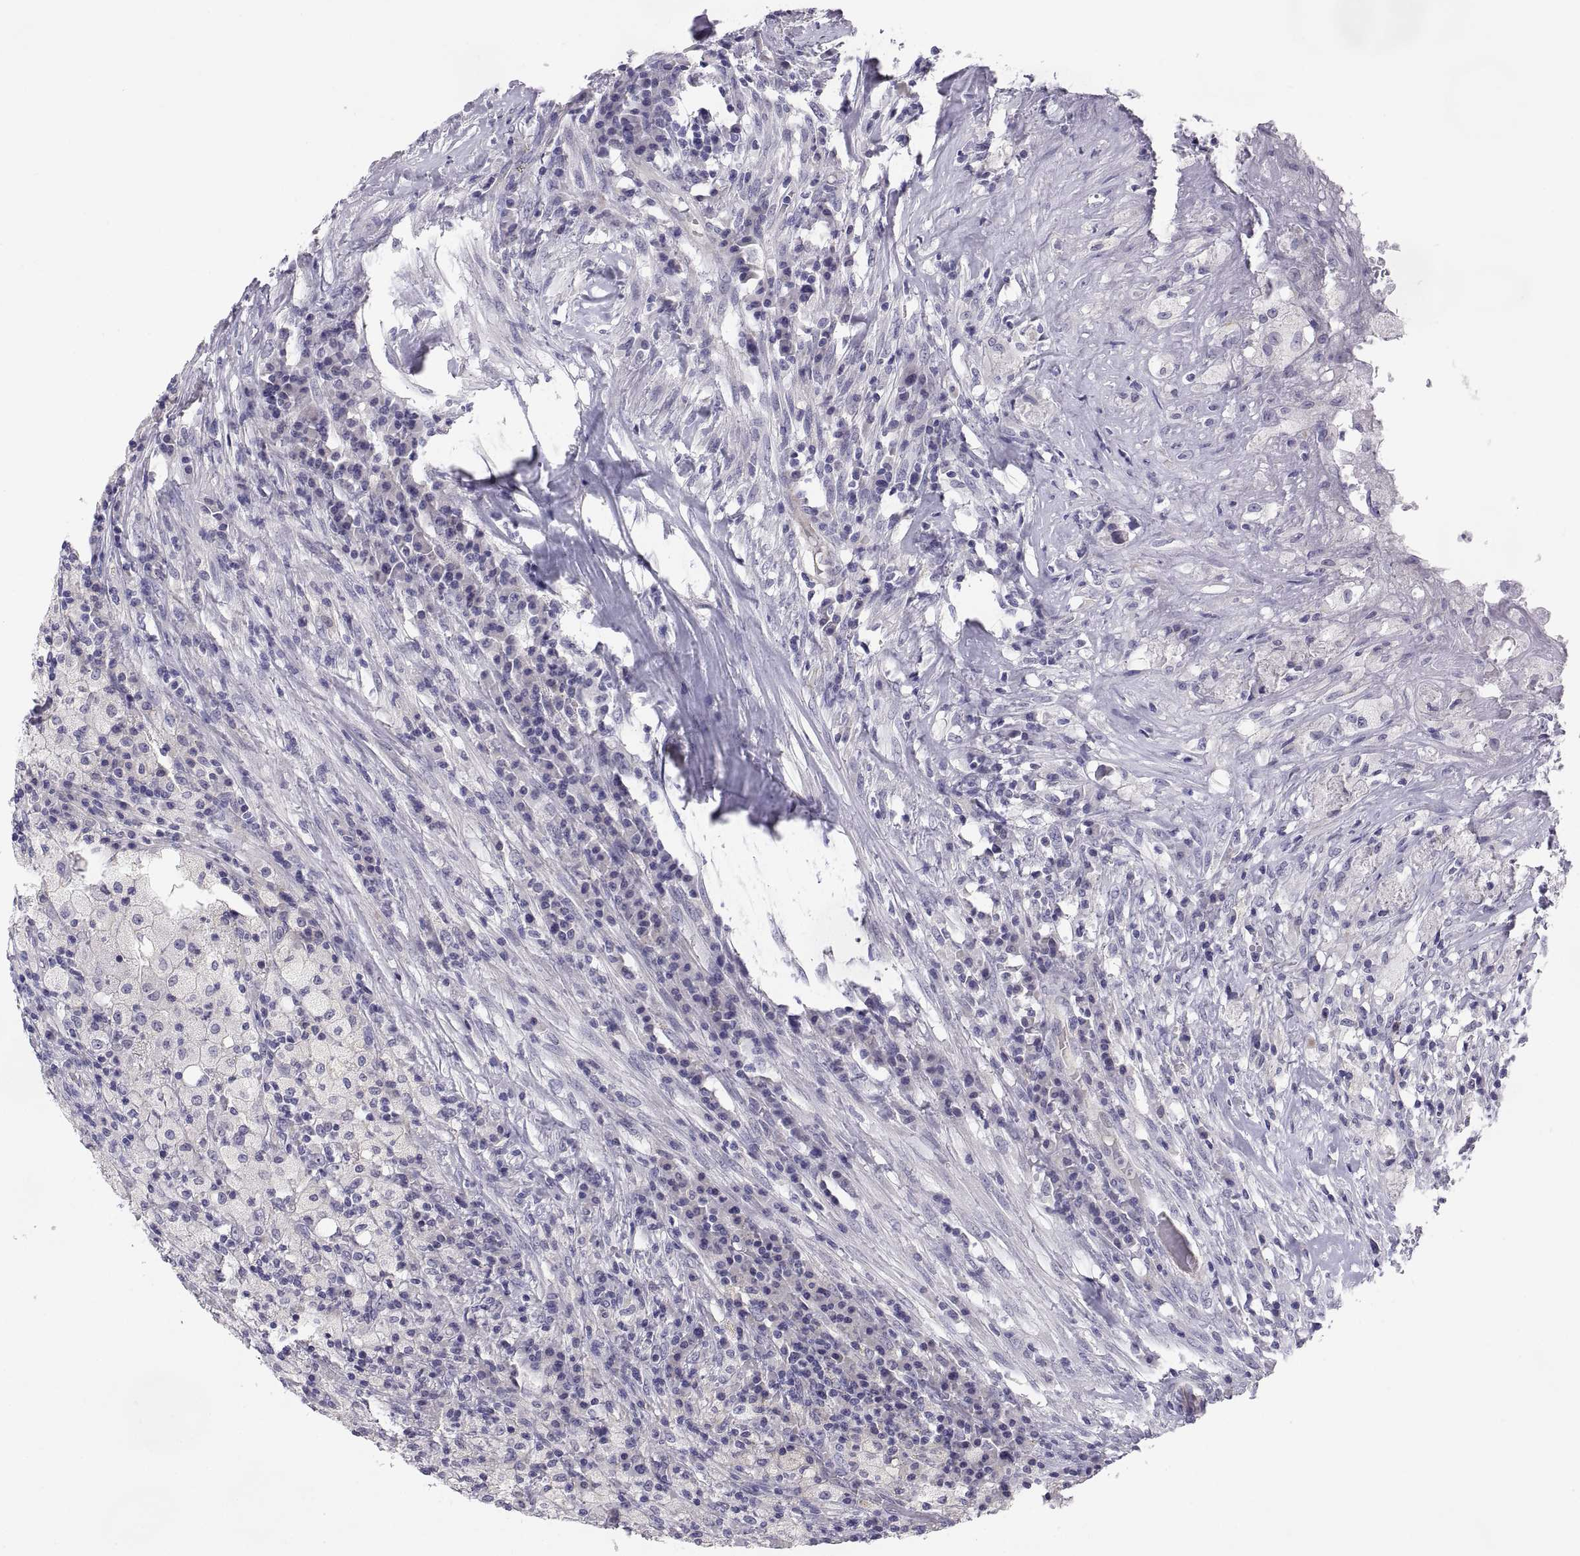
{"staining": {"intensity": "negative", "quantity": "none", "location": "none"}, "tissue": "testis cancer", "cell_type": "Tumor cells", "image_type": "cancer", "snomed": [{"axis": "morphology", "description": "Necrosis, NOS"}, {"axis": "morphology", "description": "Carcinoma, Embryonal, NOS"}, {"axis": "topography", "description": "Testis"}], "caption": "Tumor cells show no significant expression in testis cancer.", "gene": "TEX13A", "patient": {"sex": "male", "age": 19}}